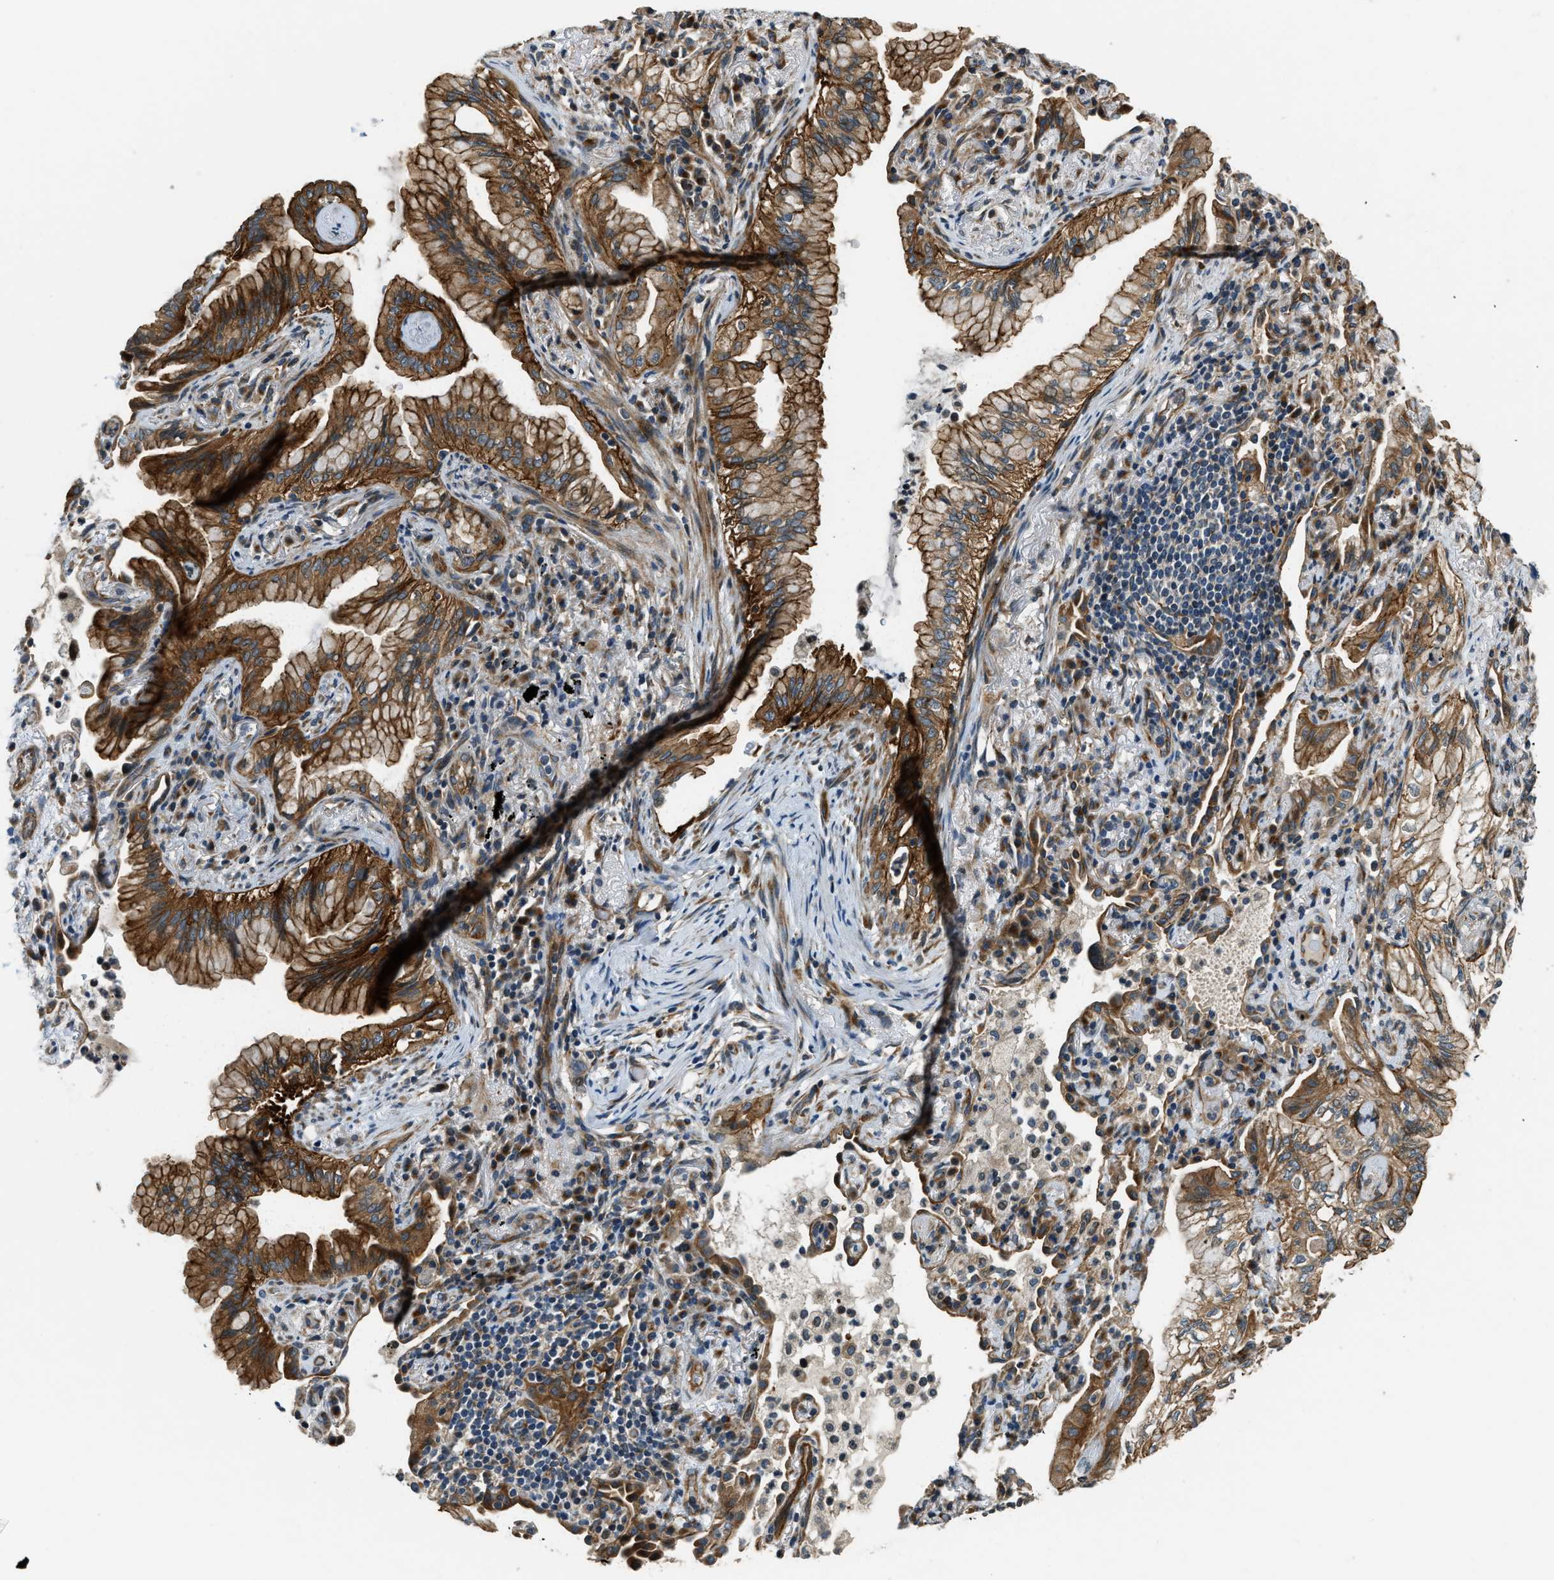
{"staining": {"intensity": "strong", "quantity": ">75%", "location": "cytoplasmic/membranous"}, "tissue": "lung cancer", "cell_type": "Tumor cells", "image_type": "cancer", "snomed": [{"axis": "morphology", "description": "Adenocarcinoma, NOS"}, {"axis": "topography", "description": "Lung"}], "caption": "Protein expression analysis of lung adenocarcinoma displays strong cytoplasmic/membranous staining in about >75% of tumor cells.", "gene": "ALOX12", "patient": {"sex": "female", "age": 70}}